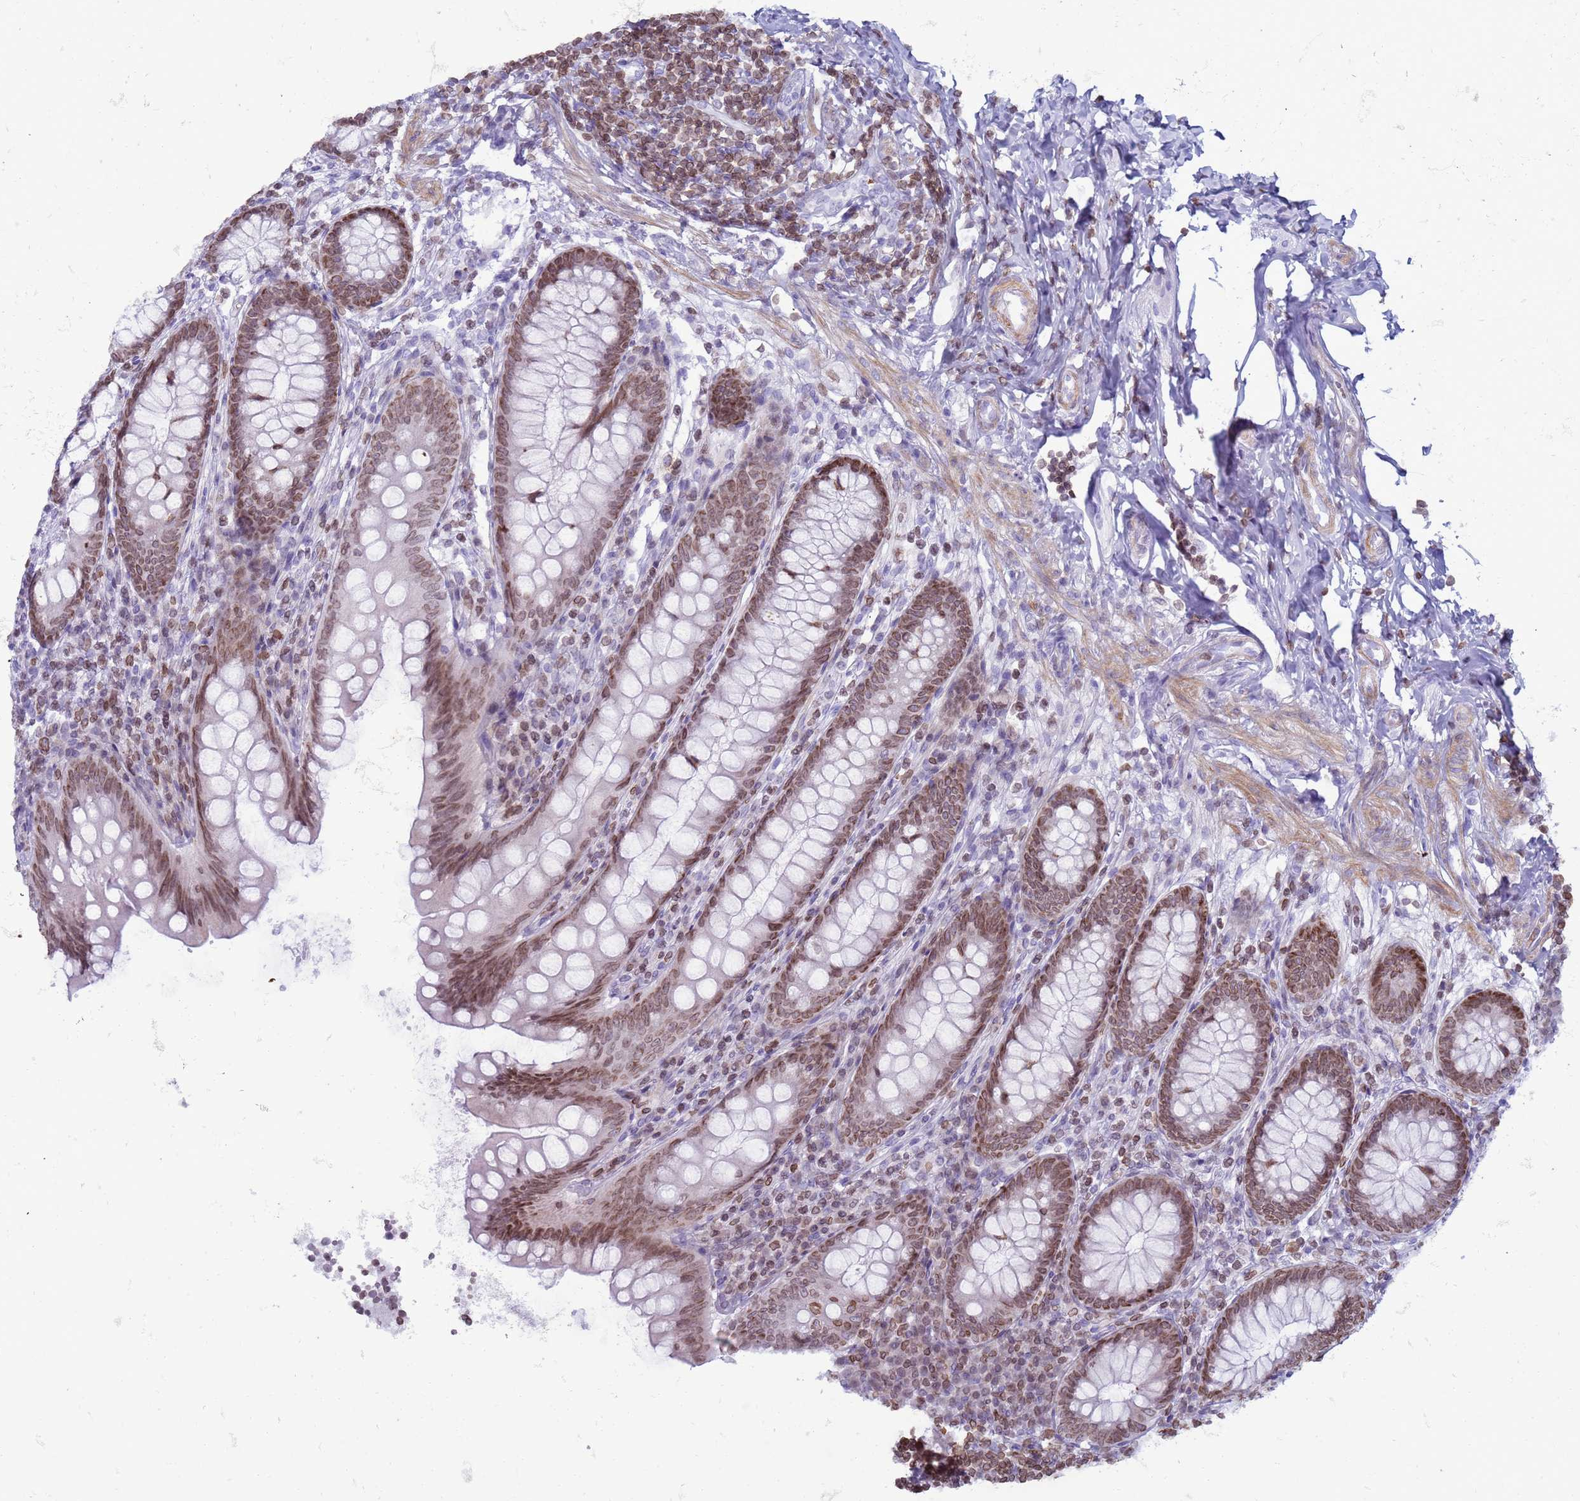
{"staining": {"intensity": "moderate", "quantity": ">75%", "location": "cytoplasmic/membranous,nuclear"}, "tissue": "appendix", "cell_type": "Glandular cells", "image_type": "normal", "snomed": [{"axis": "morphology", "description": "Normal tissue, NOS"}, {"axis": "topography", "description": "Appendix"}], "caption": "IHC of benign appendix exhibits medium levels of moderate cytoplasmic/membranous,nuclear staining in approximately >75% of glandular cells.", "gene": "METTL25B", "patient": {"sex": "female", "age": 33}}